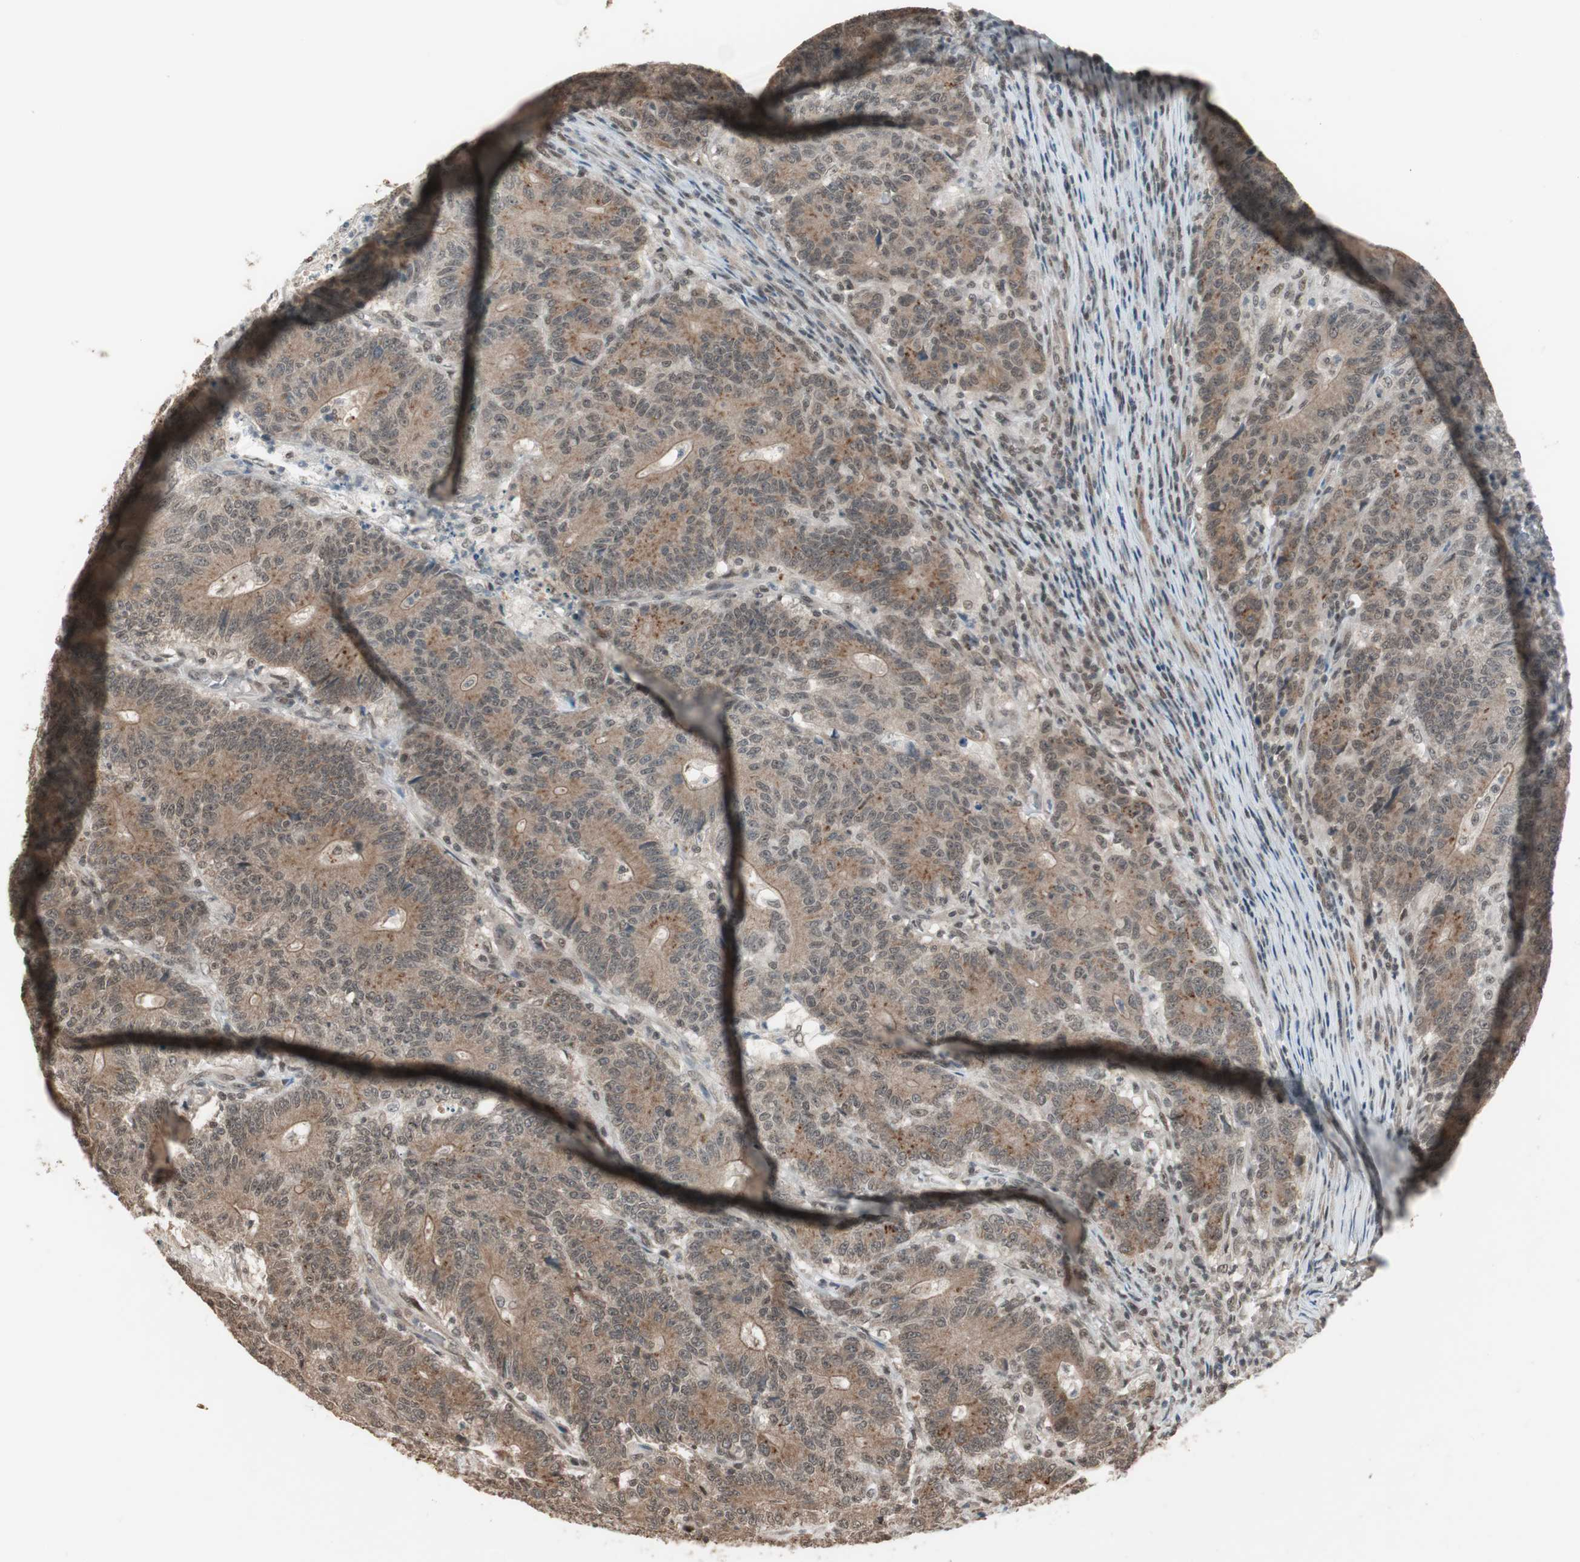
{"staining": {"intensity": "moderate", "quantity": ">75%", "location": "cytoplasmic/membranous"}, "tissue": "colorectal cancer", "cell_type": "Tumor cells", "image_type": "cancer", "snomed": [{"axis": "morphology", "description": "Normal tissue, NOS"}, {"axis": "morphology", "description": "Adenocarcinoma, NOS"}, {"axis": "topography", "description": "Colon"}], "caption": "Brown immunohistochemical staining in human adenocarcinoma (colorectal) displays moderate cytoplasmic/membranous expression in approximately >75% of tumor cells.", "gene": "DRAP1", "patient": {"sex": "female", "age": 75}}